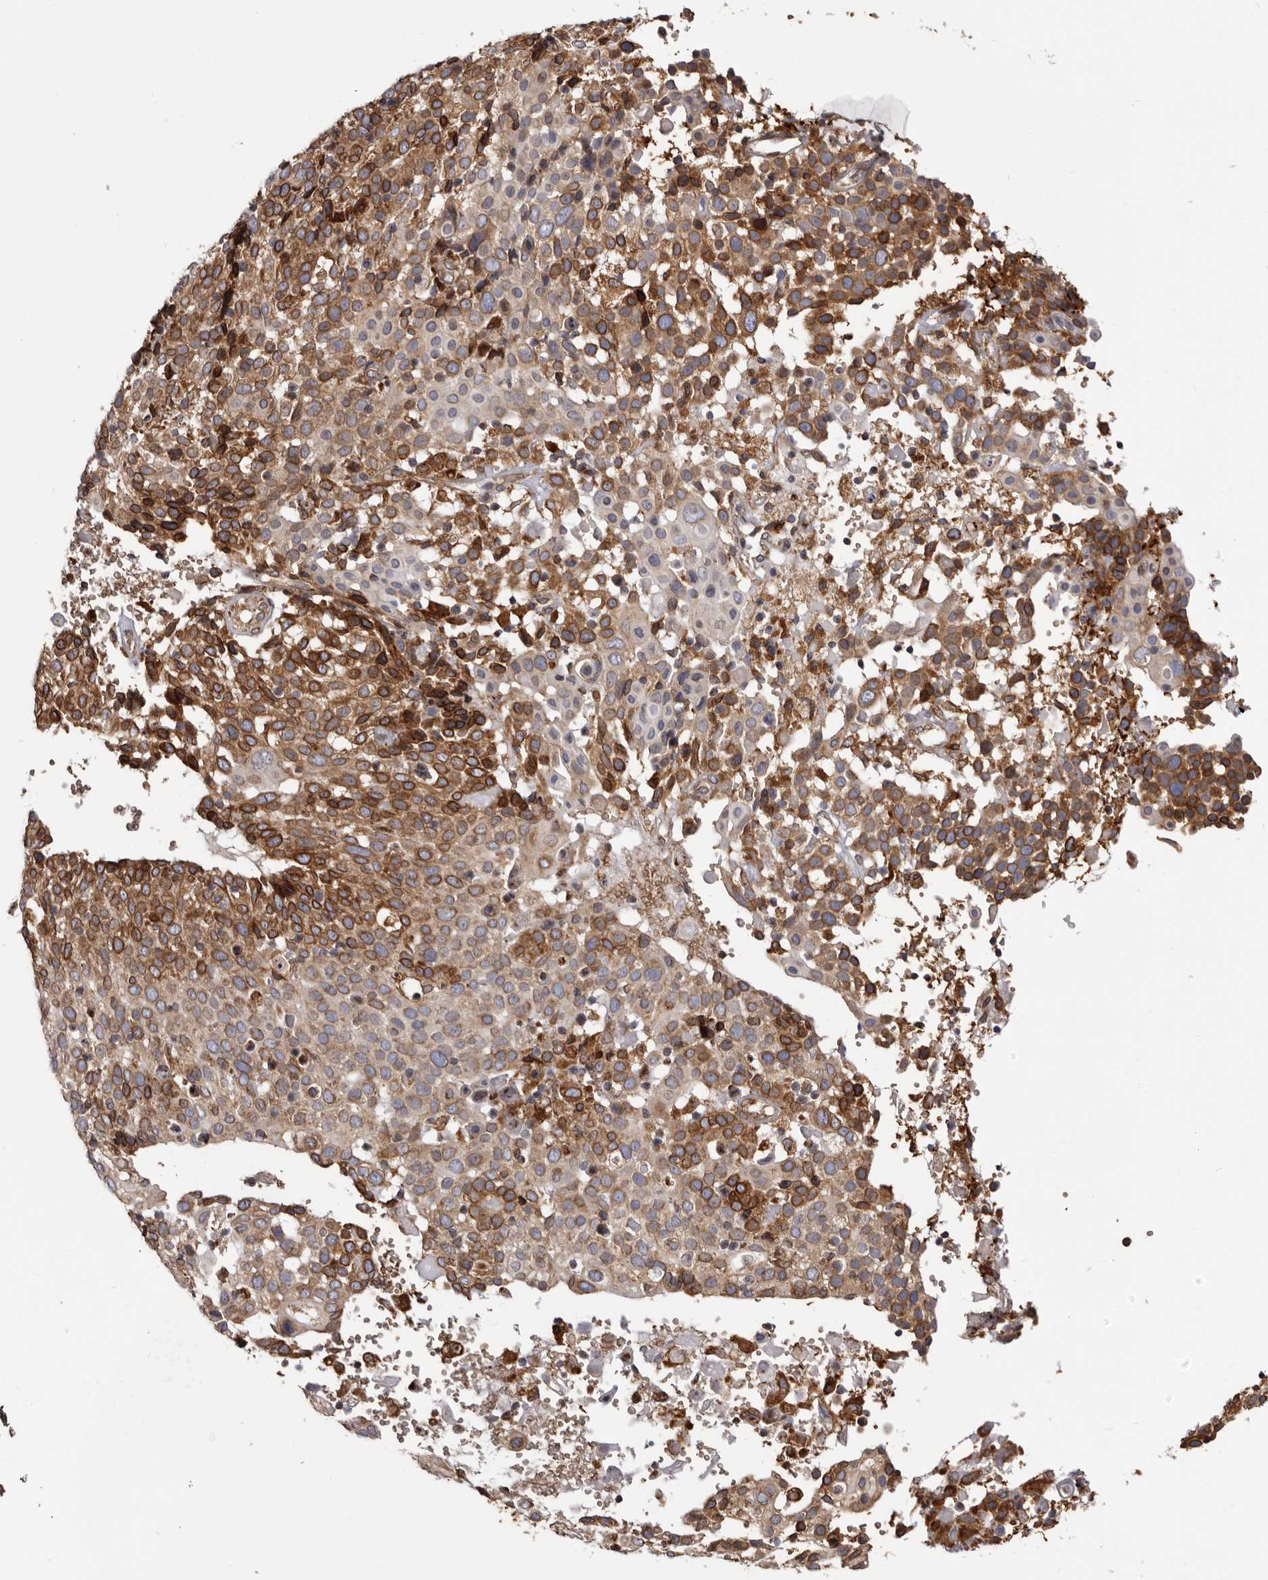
{"staining": {"intensity": "moderate", "quantity": ">75%", "location": "cytoplasmic/membranous"}, "tissue": "cervical cancer", "cell_type": "Tumor cells", "image_type": "cancer", "snomed": [{"axis": "morphology", "description": "Squamous cell carcinoma, NOS"}, {"axis": "topography", "description": "Cervix"}], "caption": "Immunohistochemical staining of squamous cell carcinoma (cervical) displays medium levels of moderate cytoplasmic/membranous positivity in about >75% of tumor cells.", "gene": "C4orf3", "patient": {"sex": "female", "age": 74}}